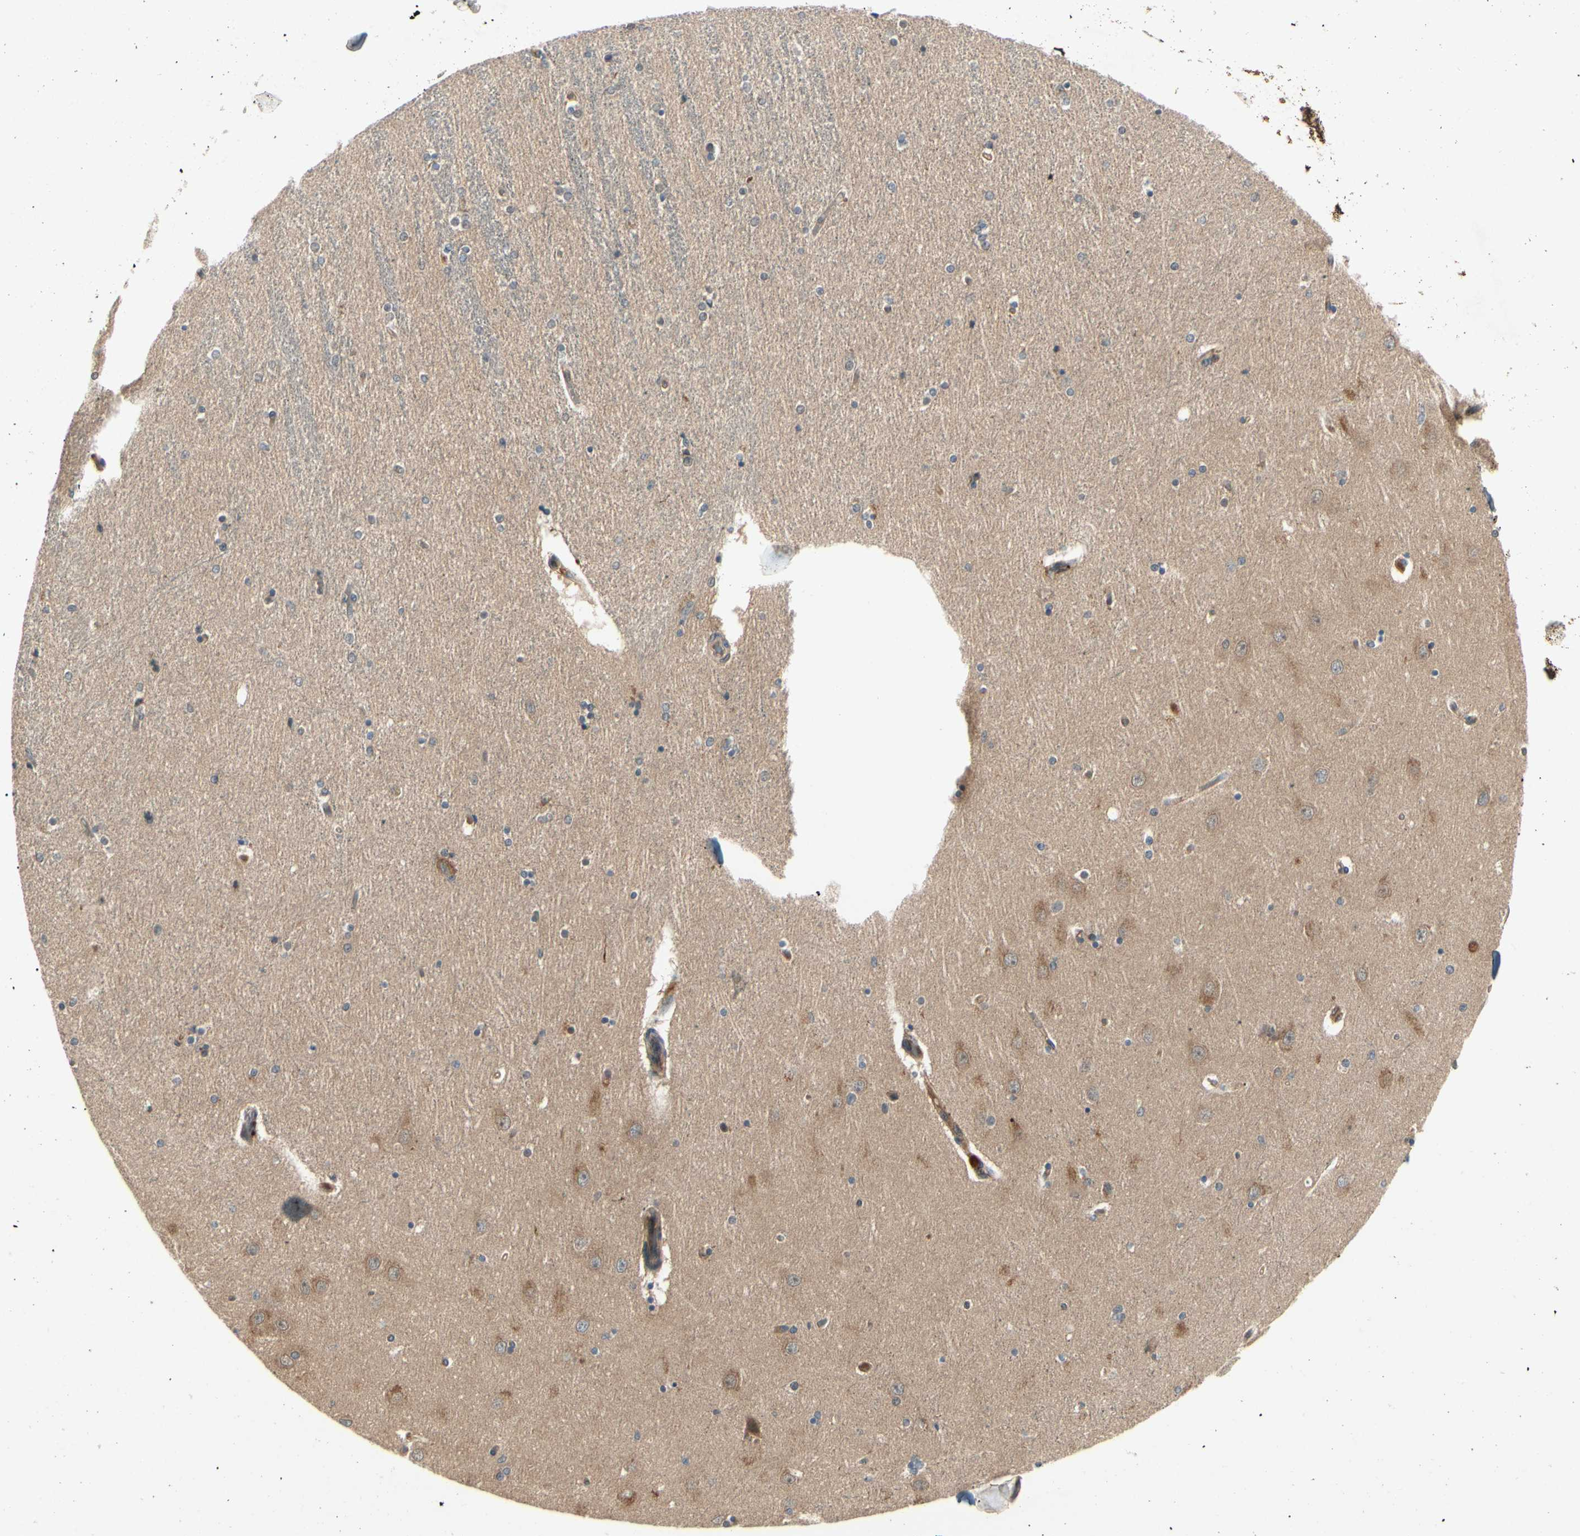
{"staining": {"intensity": "weak", "quantity": "25%-75%", "location": "cytoplasmic/membranous"}, "tissue": "hippocampus", "cell_type": "Glial cells", "image_type": "normal", "snomed": [{"axis": "morphology", "description": "Normal tissue, NOS"}, {"axis": "topography", "description": "Hippocampus"}], "caption": "Immunohistochemical staining of benign human hippocampus exhibits low levels of weak cytoplasmic/membranous expression in approximately 25%-75% of glial cells. (Brightfield microscopy of DAB IHC at high magnification).", "gene": "RNF14", "patient": {"sex": "female", "age": 54}}